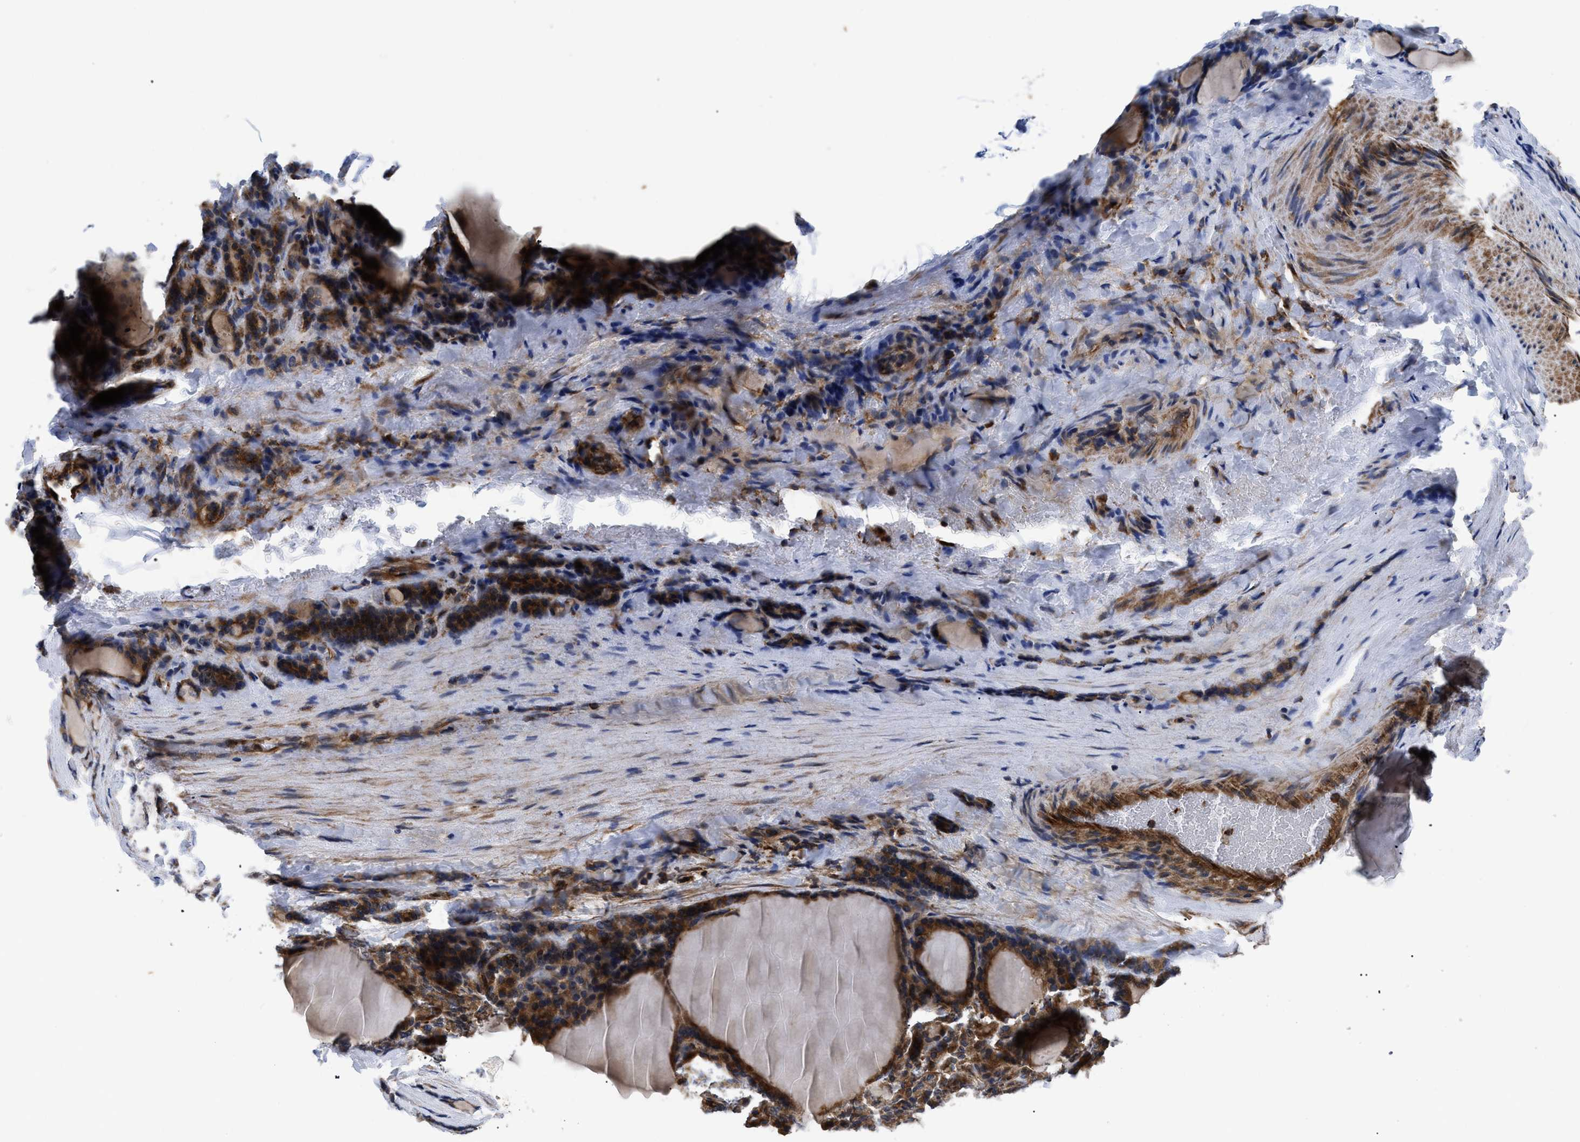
{"staining": {"intensity": "moderate", "quantity": ">75%", "location": "cytoplasmic/membranous"}, "tissue": "thyroid gland", "cell_type": "Glandular cells", "image_type": "normal", "snomed": [{"axis": "morphology", "description": "Normal tissue, NOS"}, {"axis": "topography", "description": "Thyroid gland"}], "caption": "The immunohistochemical stain labels moderate cytoplasmic/membranous positivity in glandular cells of unremarkable thyroid gland. (DAB (3,3'-diaminobenzidine) IHC, brown staining for protein, blue staining for nuclei).", "gene": "SPAST", "patient": {"sex": "female", "age": 28}}